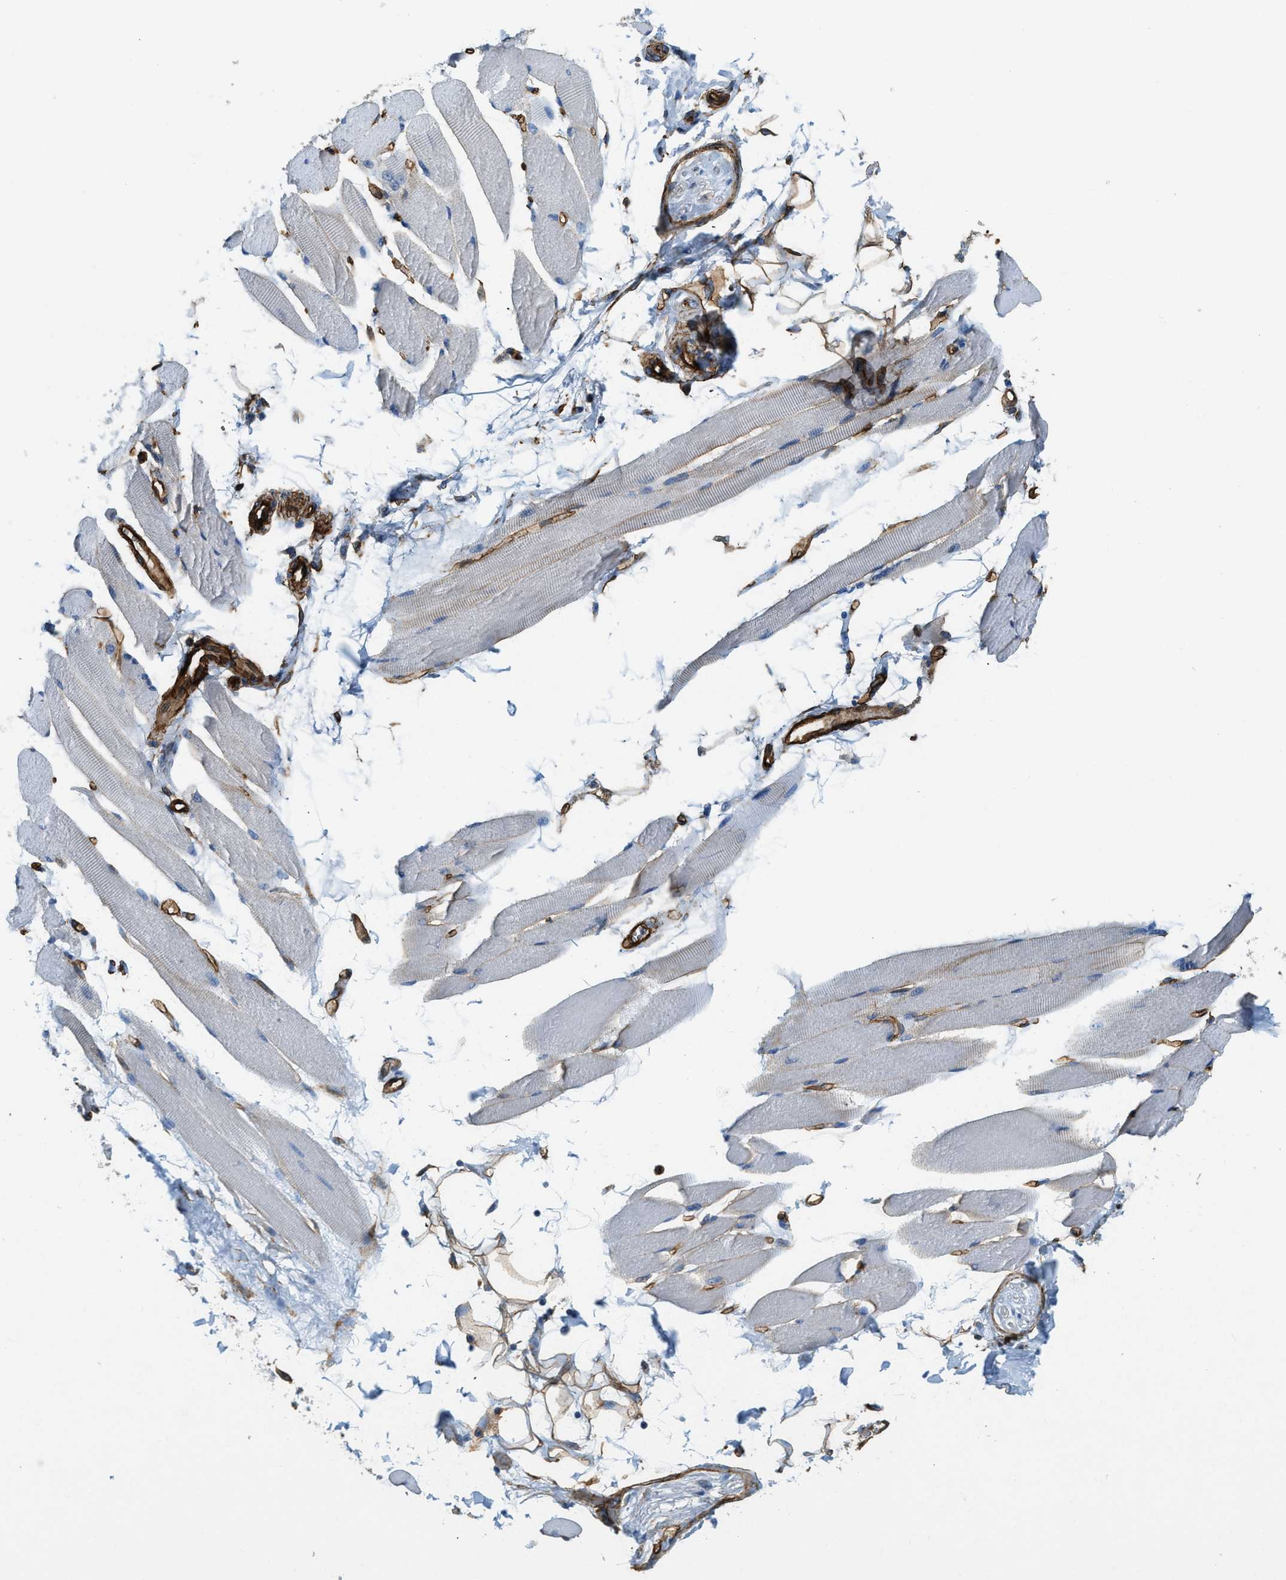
{"staining": {"intensity": "weak", "quantity": "25%-75%", "location": "cytoplasmic/membranous"}, "tissue": "skeletal muscle", "cell_type": "Myocytes", "image_type": "normal", "snomed": [{"axis": "morphology", "description": "Normal tissue, NOS"}, {"axis": "topography", "description": "Skeletal muscle"}, {"axis": "topography", "description": "Peripheral nerve tissue"}], "caption": "Immunohistochemistry staining of normal skeletal muscle, which exhibits low levels of weak cytoplasmic/membranous expression in approximately 25%-75% of myocytes indicating weak cytoplasmic/membranous protein staining. The staining was performed using DAB (3,3'-diaminobenzidine) (brown) for protein detection and nuclei were counterstained in hematoxylin (blue).", "gene": "TMEM43", "patient": {"sex": "female", "age": 84}}